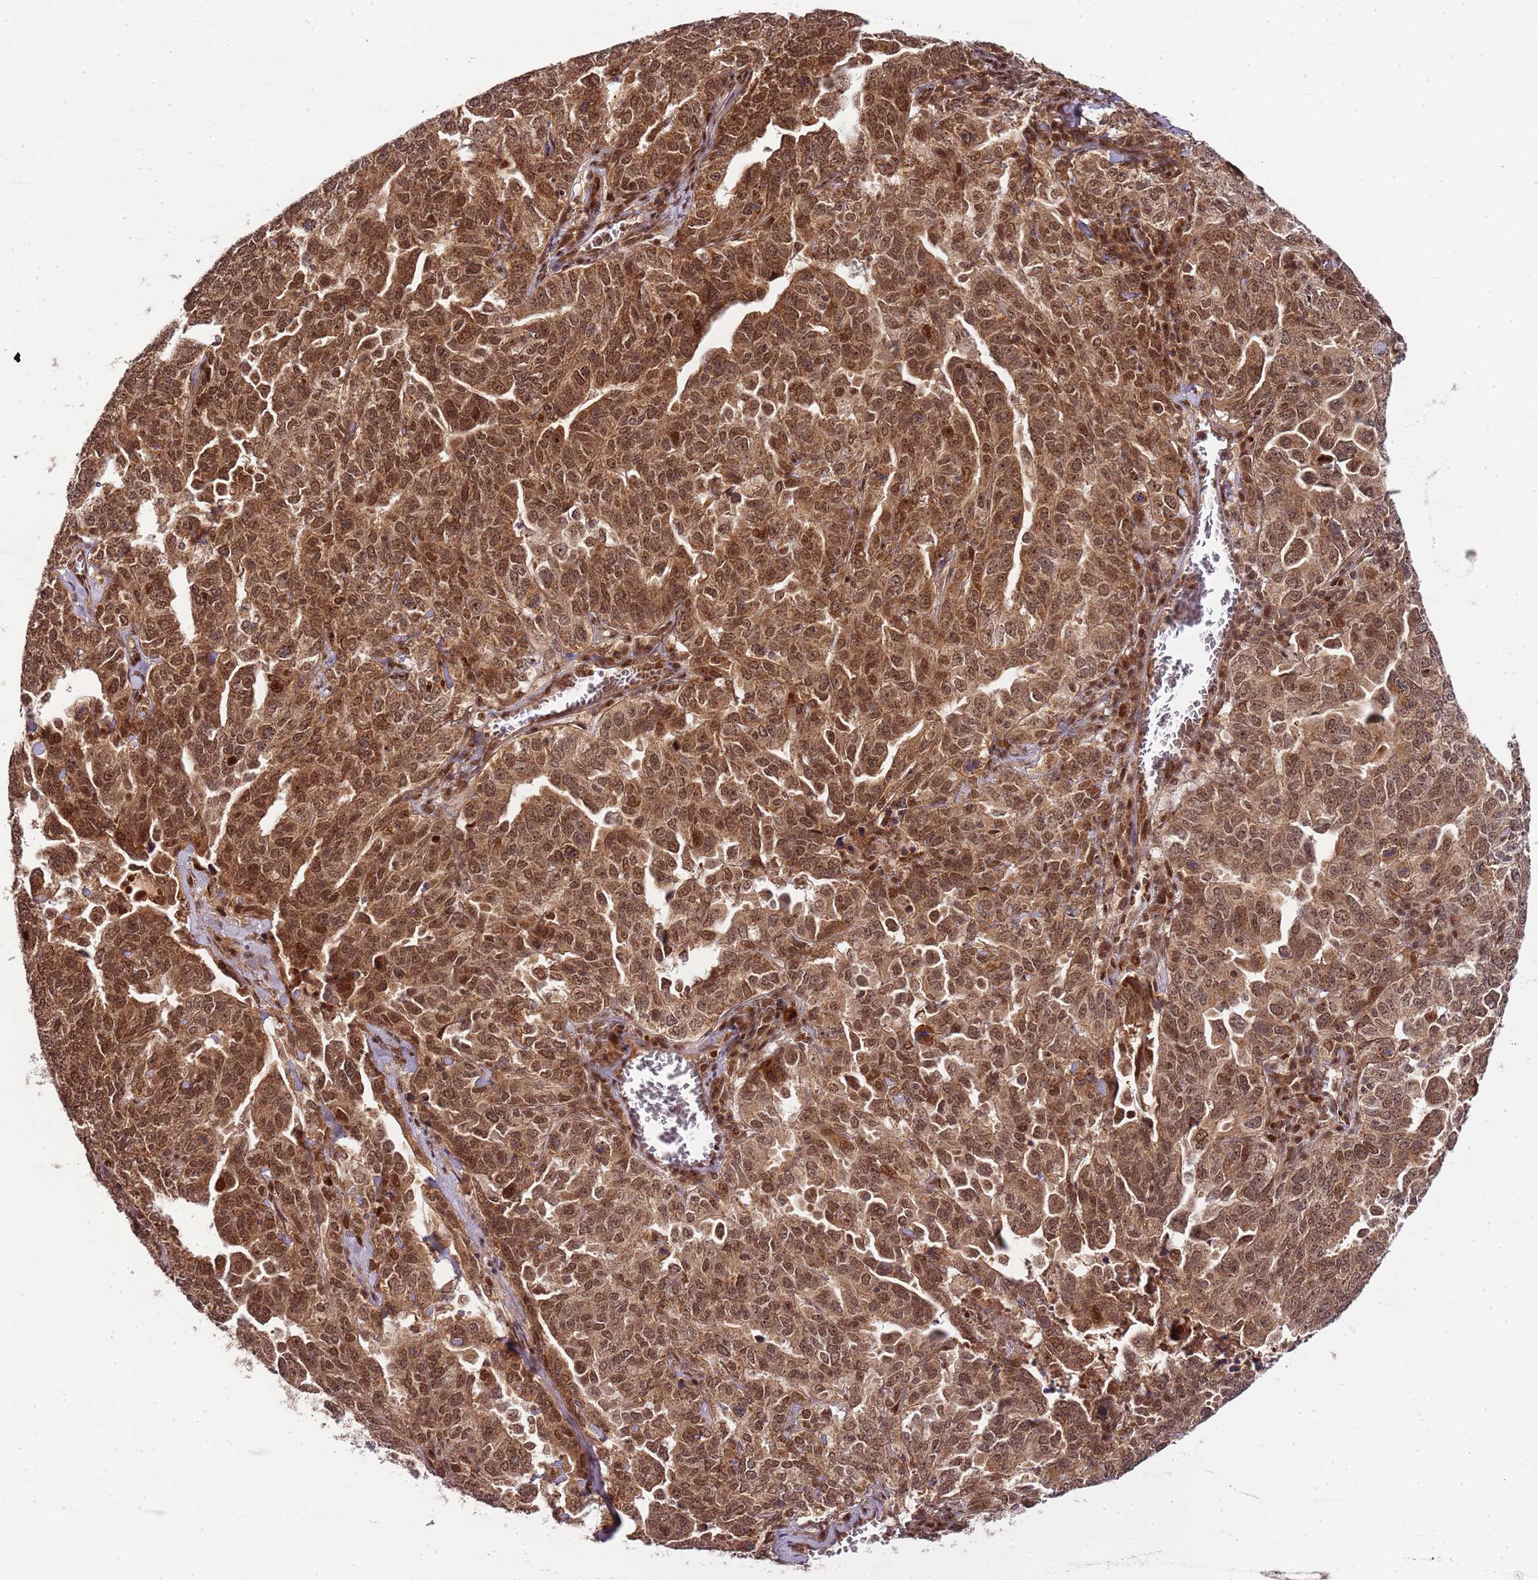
{"staining": {"intensity": "moderate", "quantity": ">75%", "location": "cytoplasmic/membranous,nuclear"}, "tissue": "ovarian cancer", "cell_type": "Tumor cells", "image_type": "cancer", "snomed": [{"axis": "morphology", "description": "Carcinoma, endometroid"}, {"axis": "topography", "description": "Ovary"}], "caption": "Tumor cells reveal medium levels of moderate cytoplasmic/membranous and nuclear staining in approximately >75% of cells in ovarian cancer. (DAB (3,3'-diaminobenzidine) = brown stain, brightfield microscopy at high magnification).", "gene": "EDC3", "patient": {"sex": "female", "age": 62}}